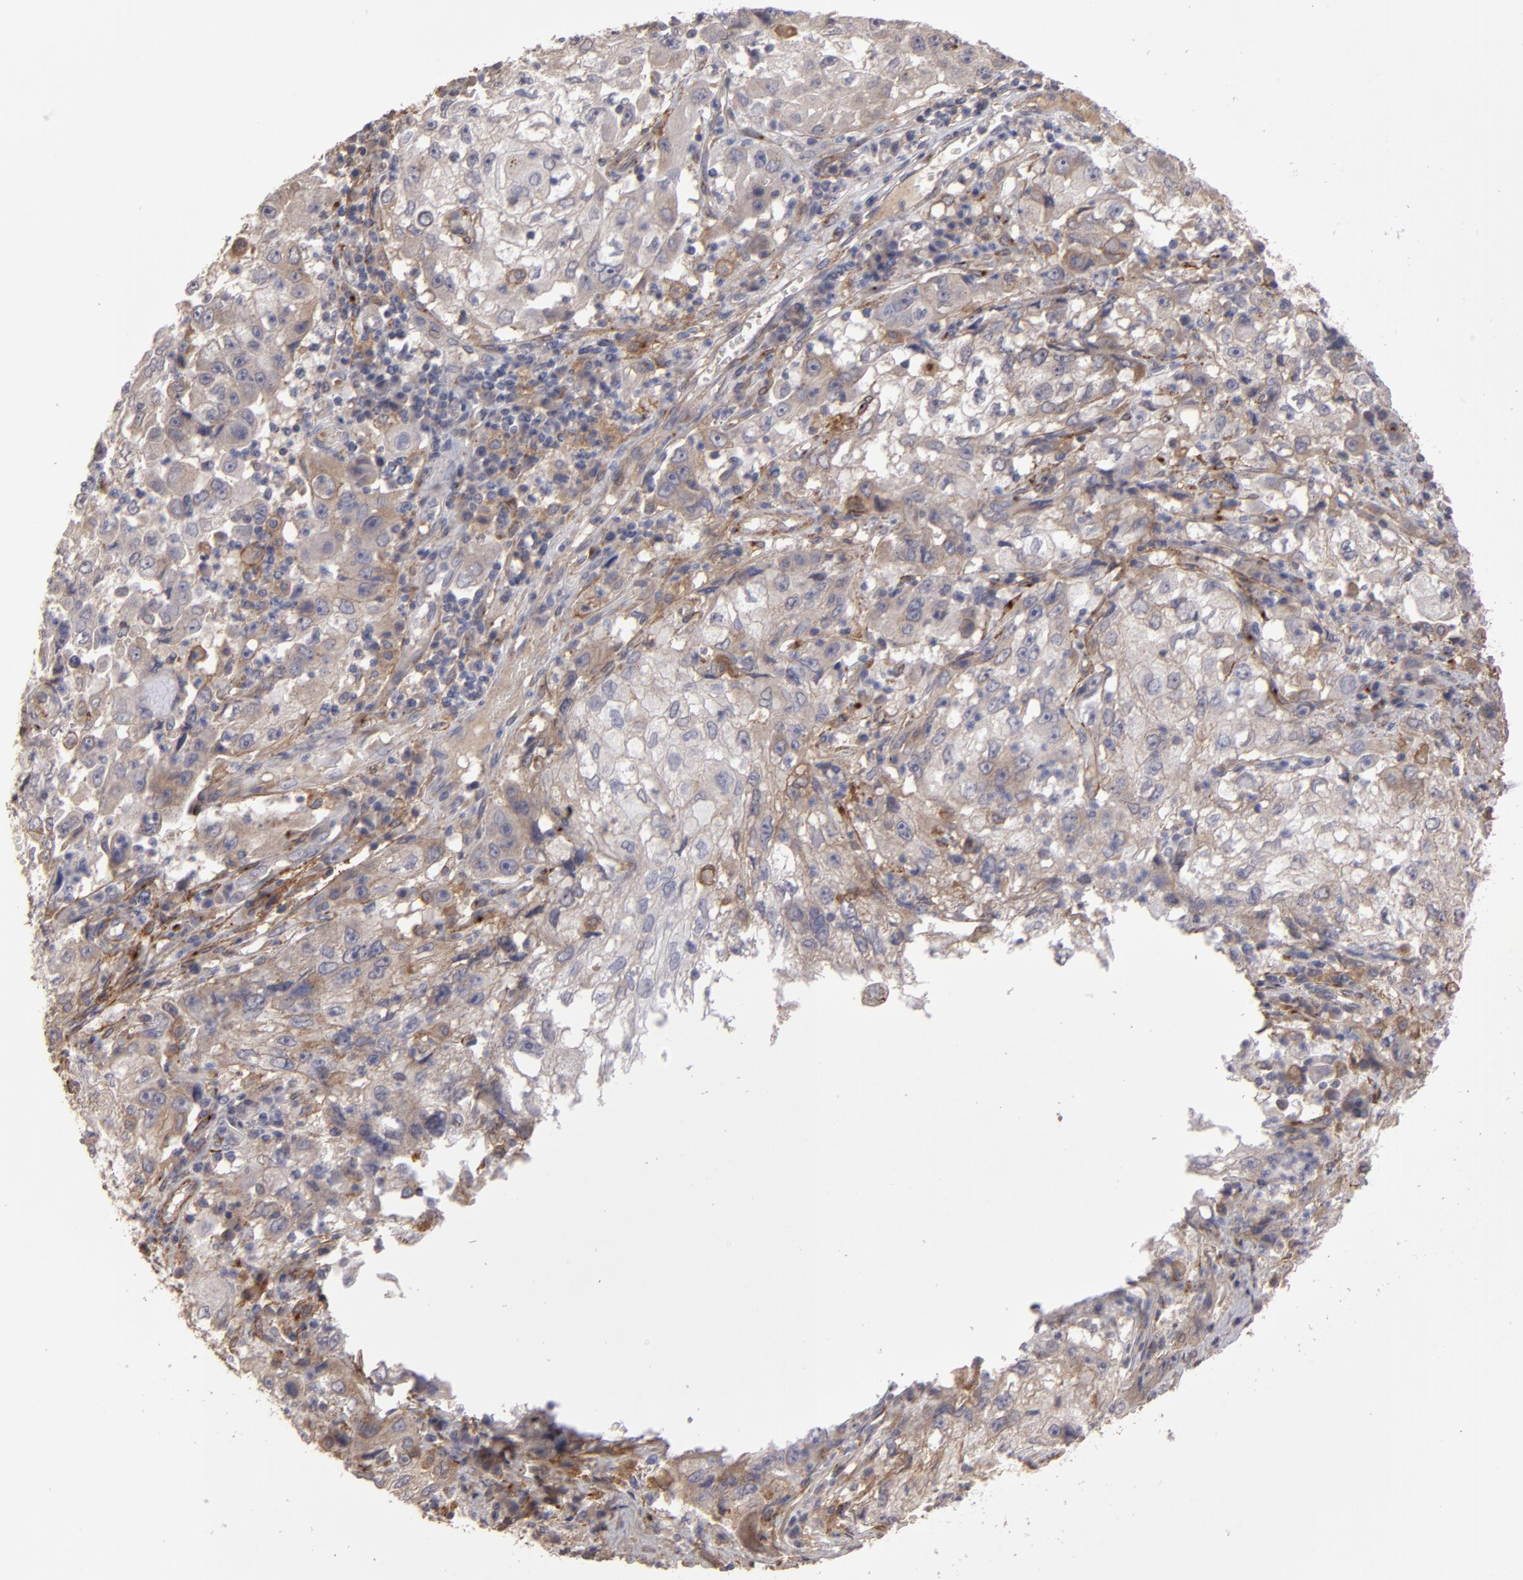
{"staining": {"intensity": "moderate", "quantity": "<25%", "location": "cytoplasmic/membranous"}, "tissue": "cervical cancer", "cell_type": "Tumor cells", "image_type": "cancer", "snomed": [{"axis": "morphology", "description": "Squamous cell carcinoma, NOS"}, {"axis": "topography", "description": "Cervix"}], "caption": "Cervical squamous cell carcinoma stained with a protein marker exhibits moderate staining in tumor cells.", "gene": "ITGB5", "patient": {"sex": "female", "age": 36}}